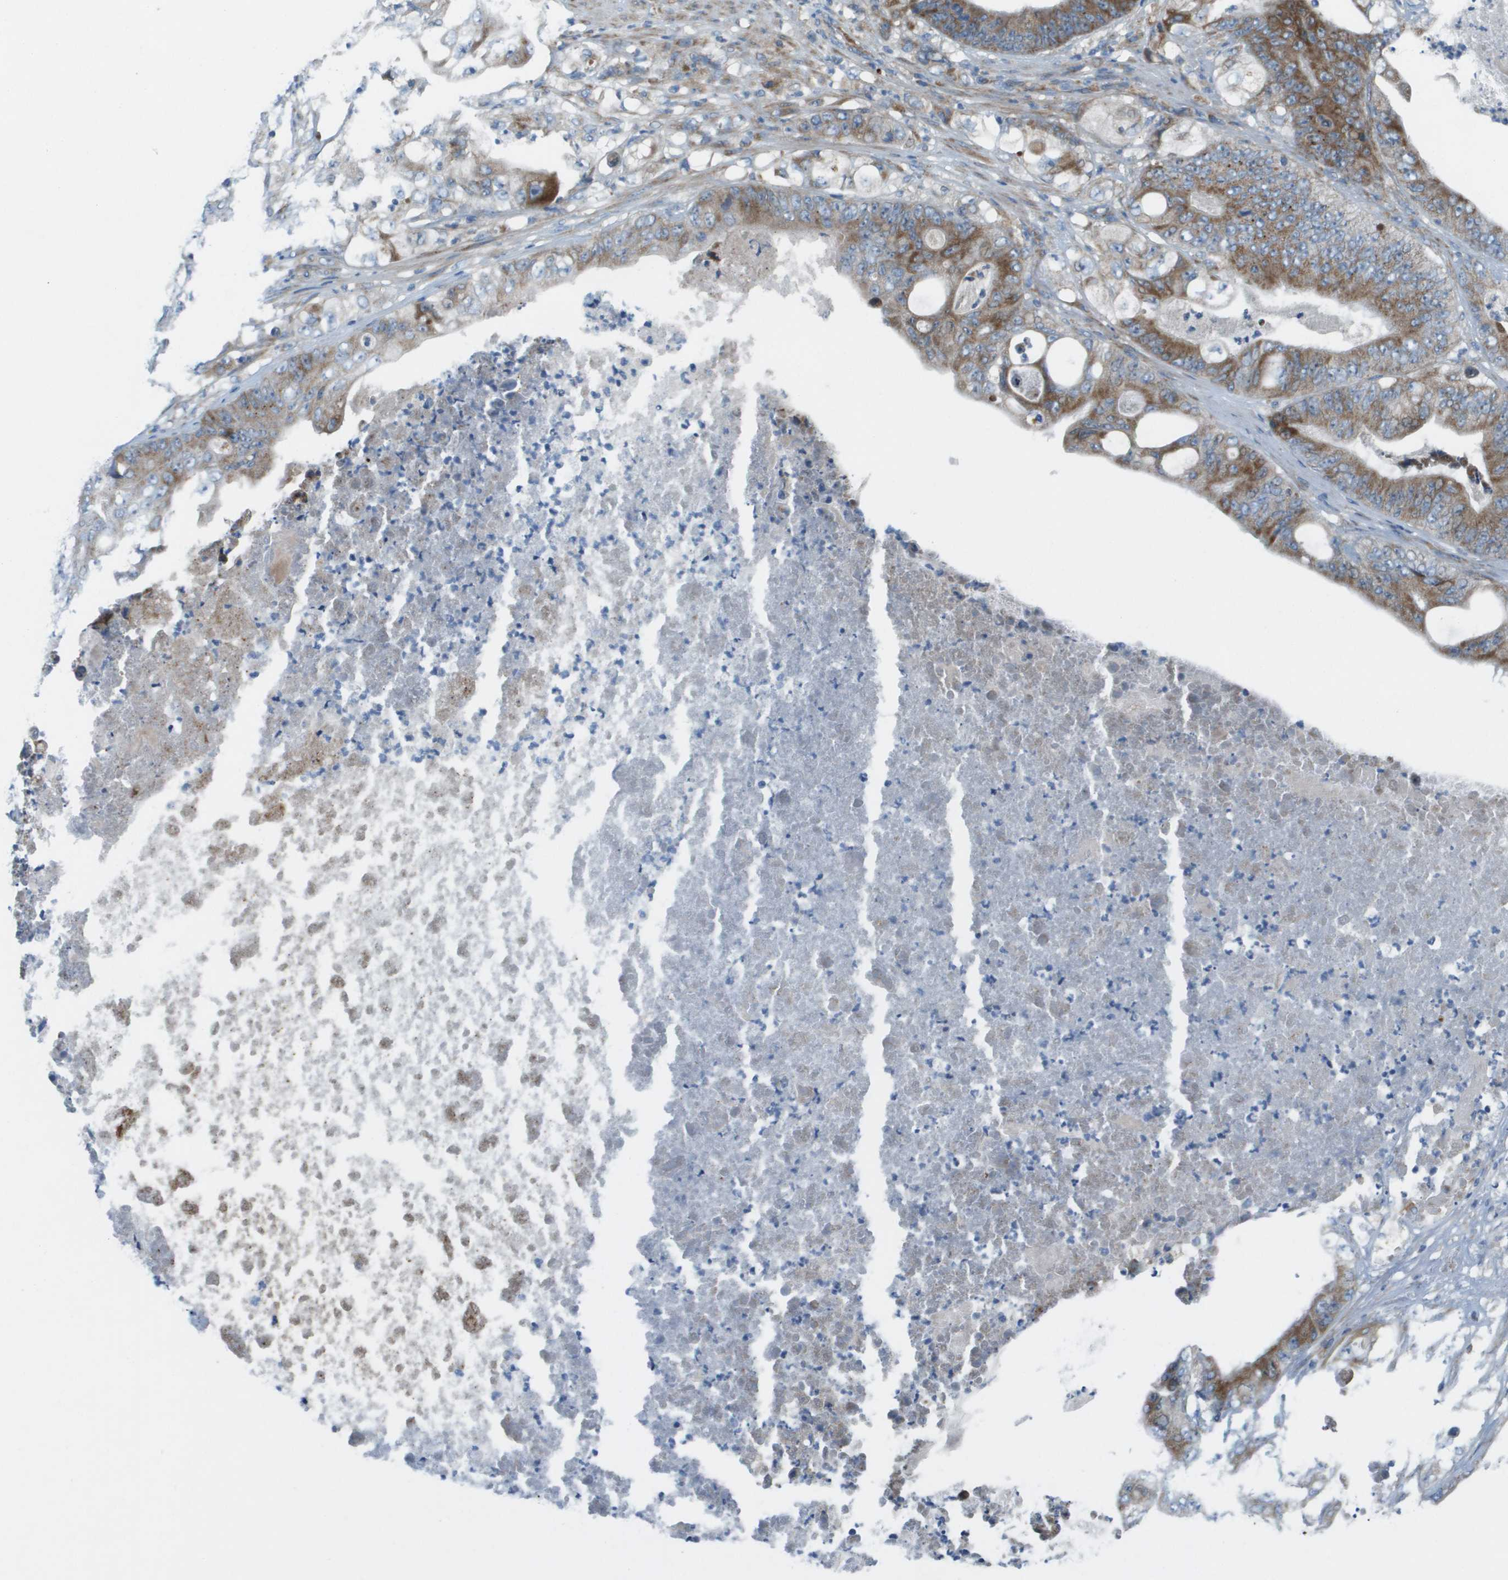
{"staining": {"intensity": "moderate", "quantity": ">75%", "location": "cytoplasmic/membranous"}, "tissue": "stomach cancer", "cell_type": "Tumor cells", "image_type": "cancer", "snomed": [{"axis": "morphology", "description": "Adenocarcinoma, NOS"}, {"axis": "topography", "description": "Stomach"}], "caption": "Immunohistochemical staining of human adenocarcinoma (stomach) exhibits moderate cytoplasmic/membranous protein staining in approximately >75% of tumor cells.", "gene": "GALNT6", "patient": {"sex": "female", "age": 73}}